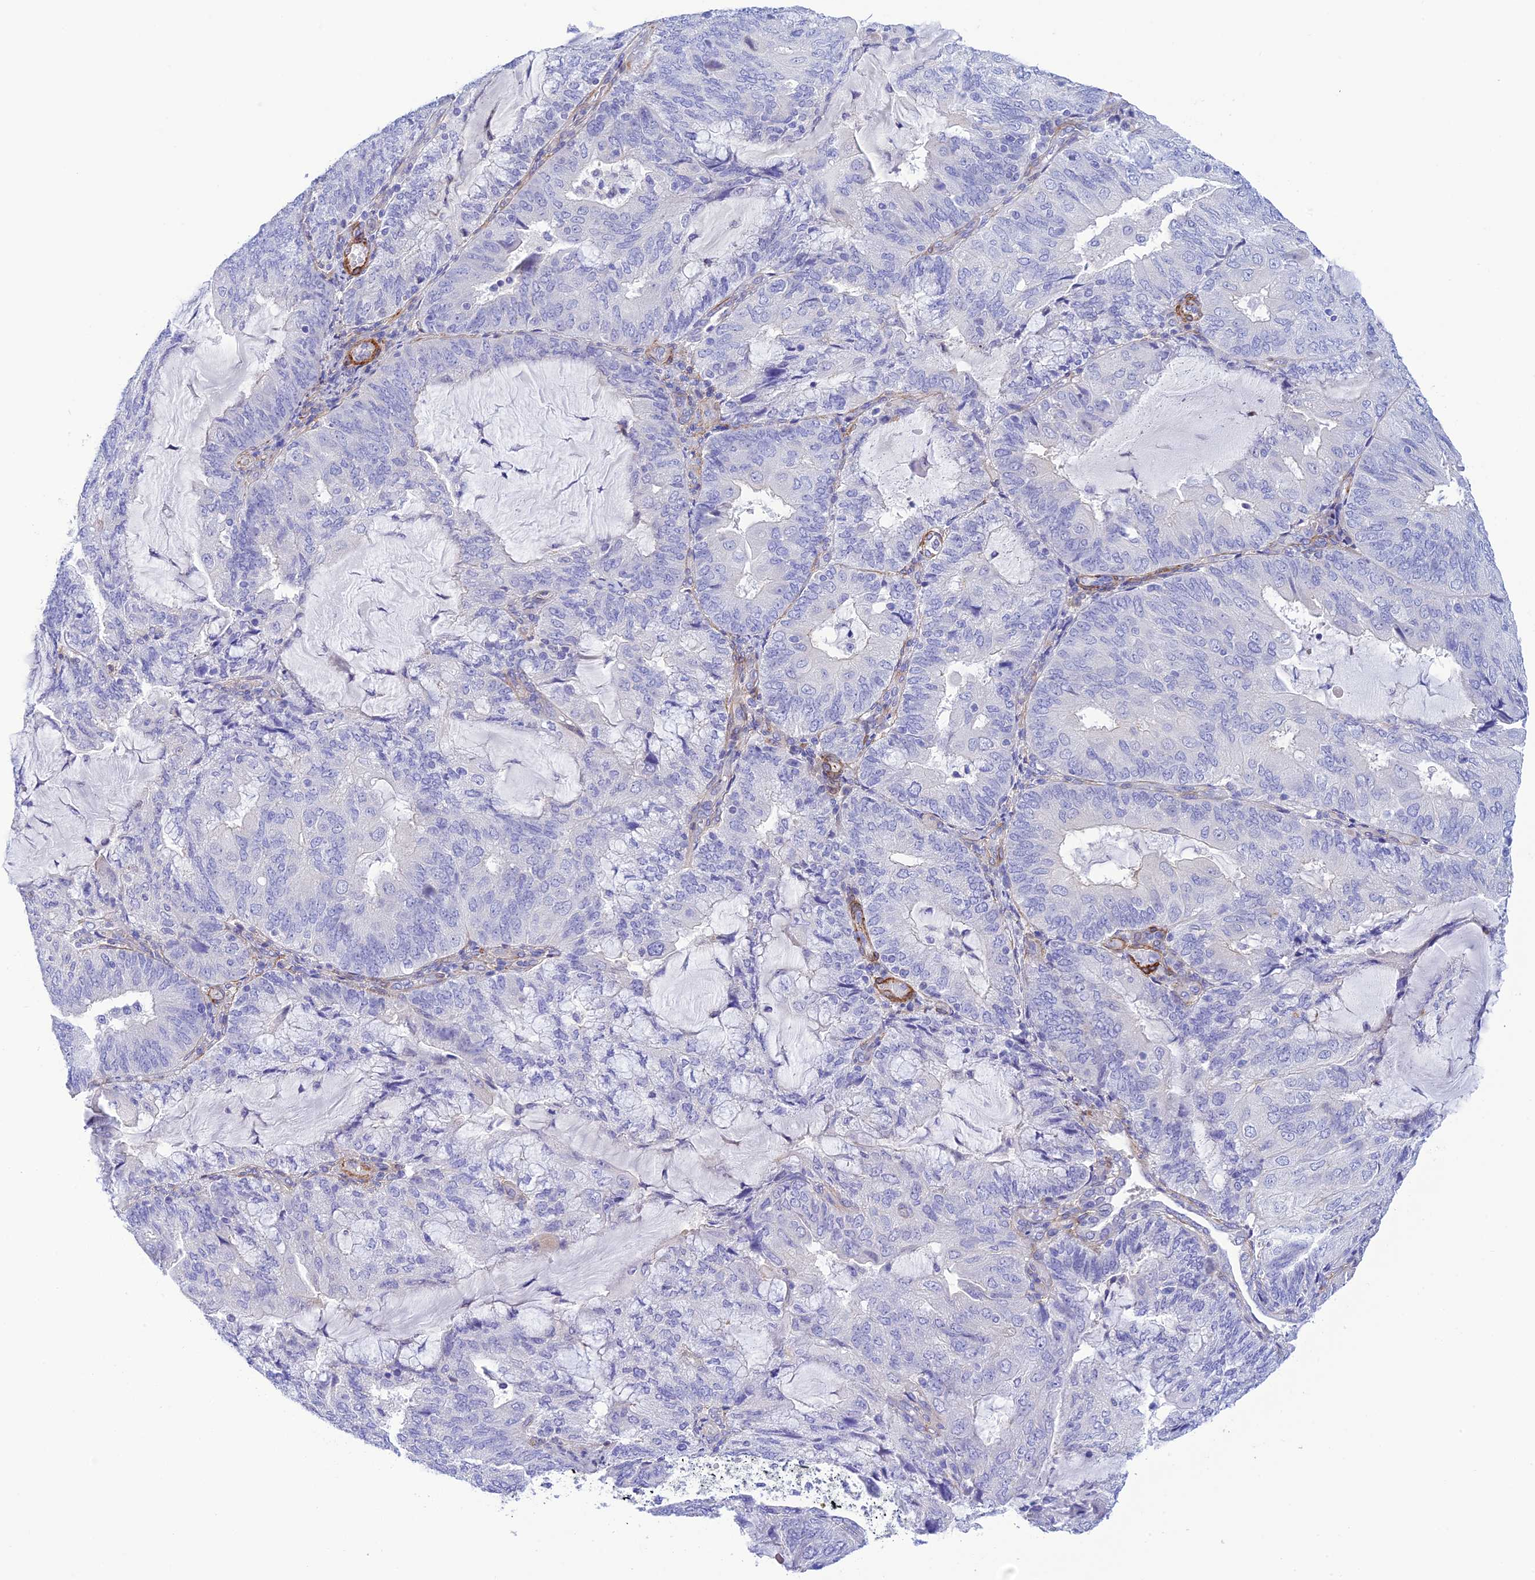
{"staining": {"intensity": "negative", "quantity": "none", "location": "none"}, "tissue": "endometrial cancer", "cell_type": "Tumor cells", "image_type": "cancer", "snomed": [{"axis": "morphology", "description": "Adenocarcinoma, NOS"}, {"axis": "topography", "description": "Endometrium"}], "caption": "The histopathology image reveals no staining of tumor cells in endometrial cancer.", "gene": "ZDHHC16", "patient": {"sex": "female", "age": 81}}